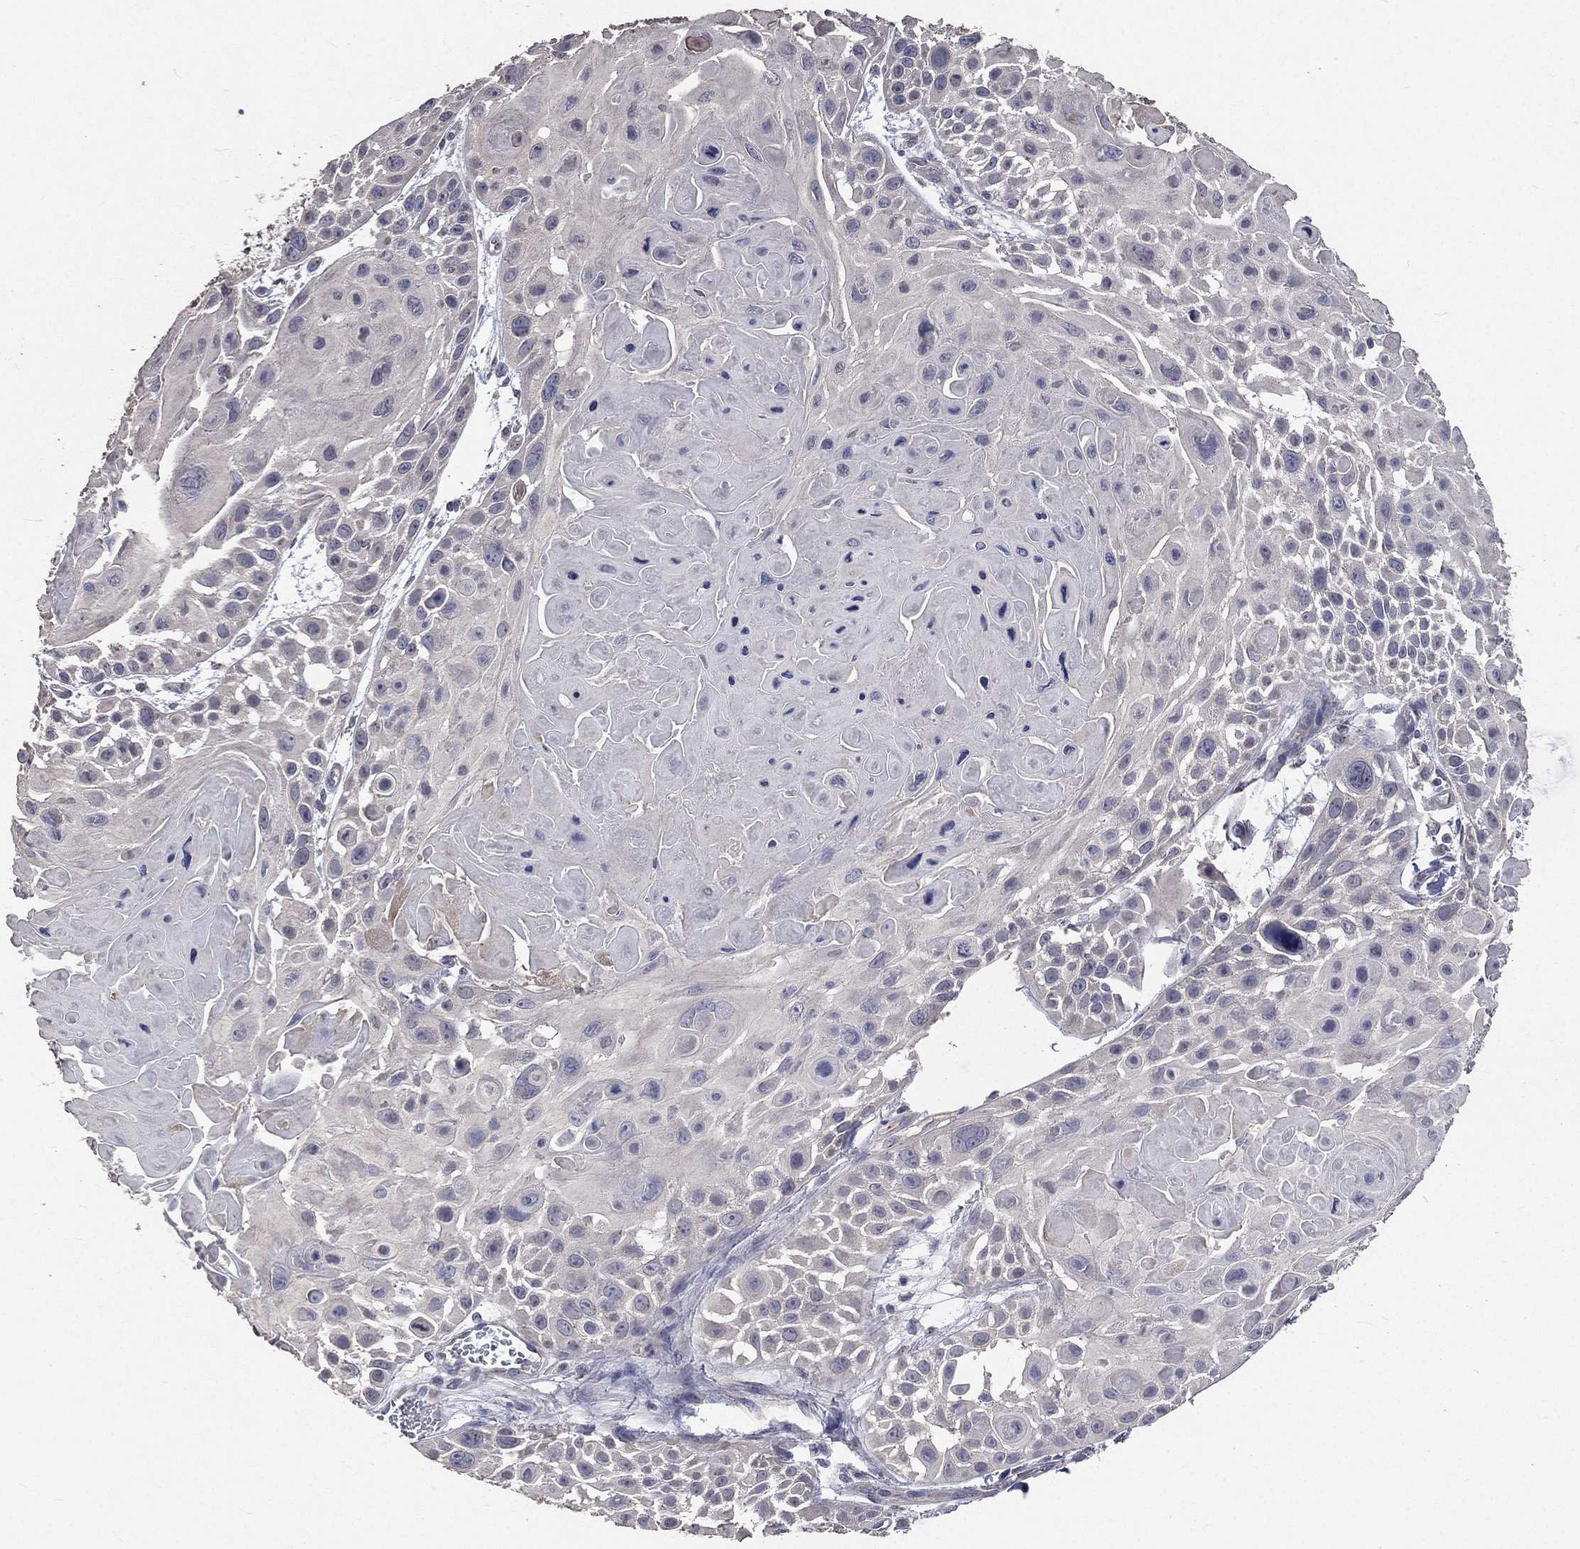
{"staining": {"intensity": "negative", "quantity": "none", "location": "none"}, "tissue": "skin cancer", "cell_type": "Tumor cells", "image_type": "cancer", "snomed": [{"axis": "morphology", "description": "Squamous cell carcinoma, NOS"}, {"axis": "topography", "description": "Skin"}, {"axis": "topography", "description": "Anal"}], "caption": "Squamous cell carcinoma (skin) stained for a protein using immunohistochemistry demonstrates no positivity tumor cells.", "gene": "CROCC", "patient": {"sex": "female", "age": 75}}